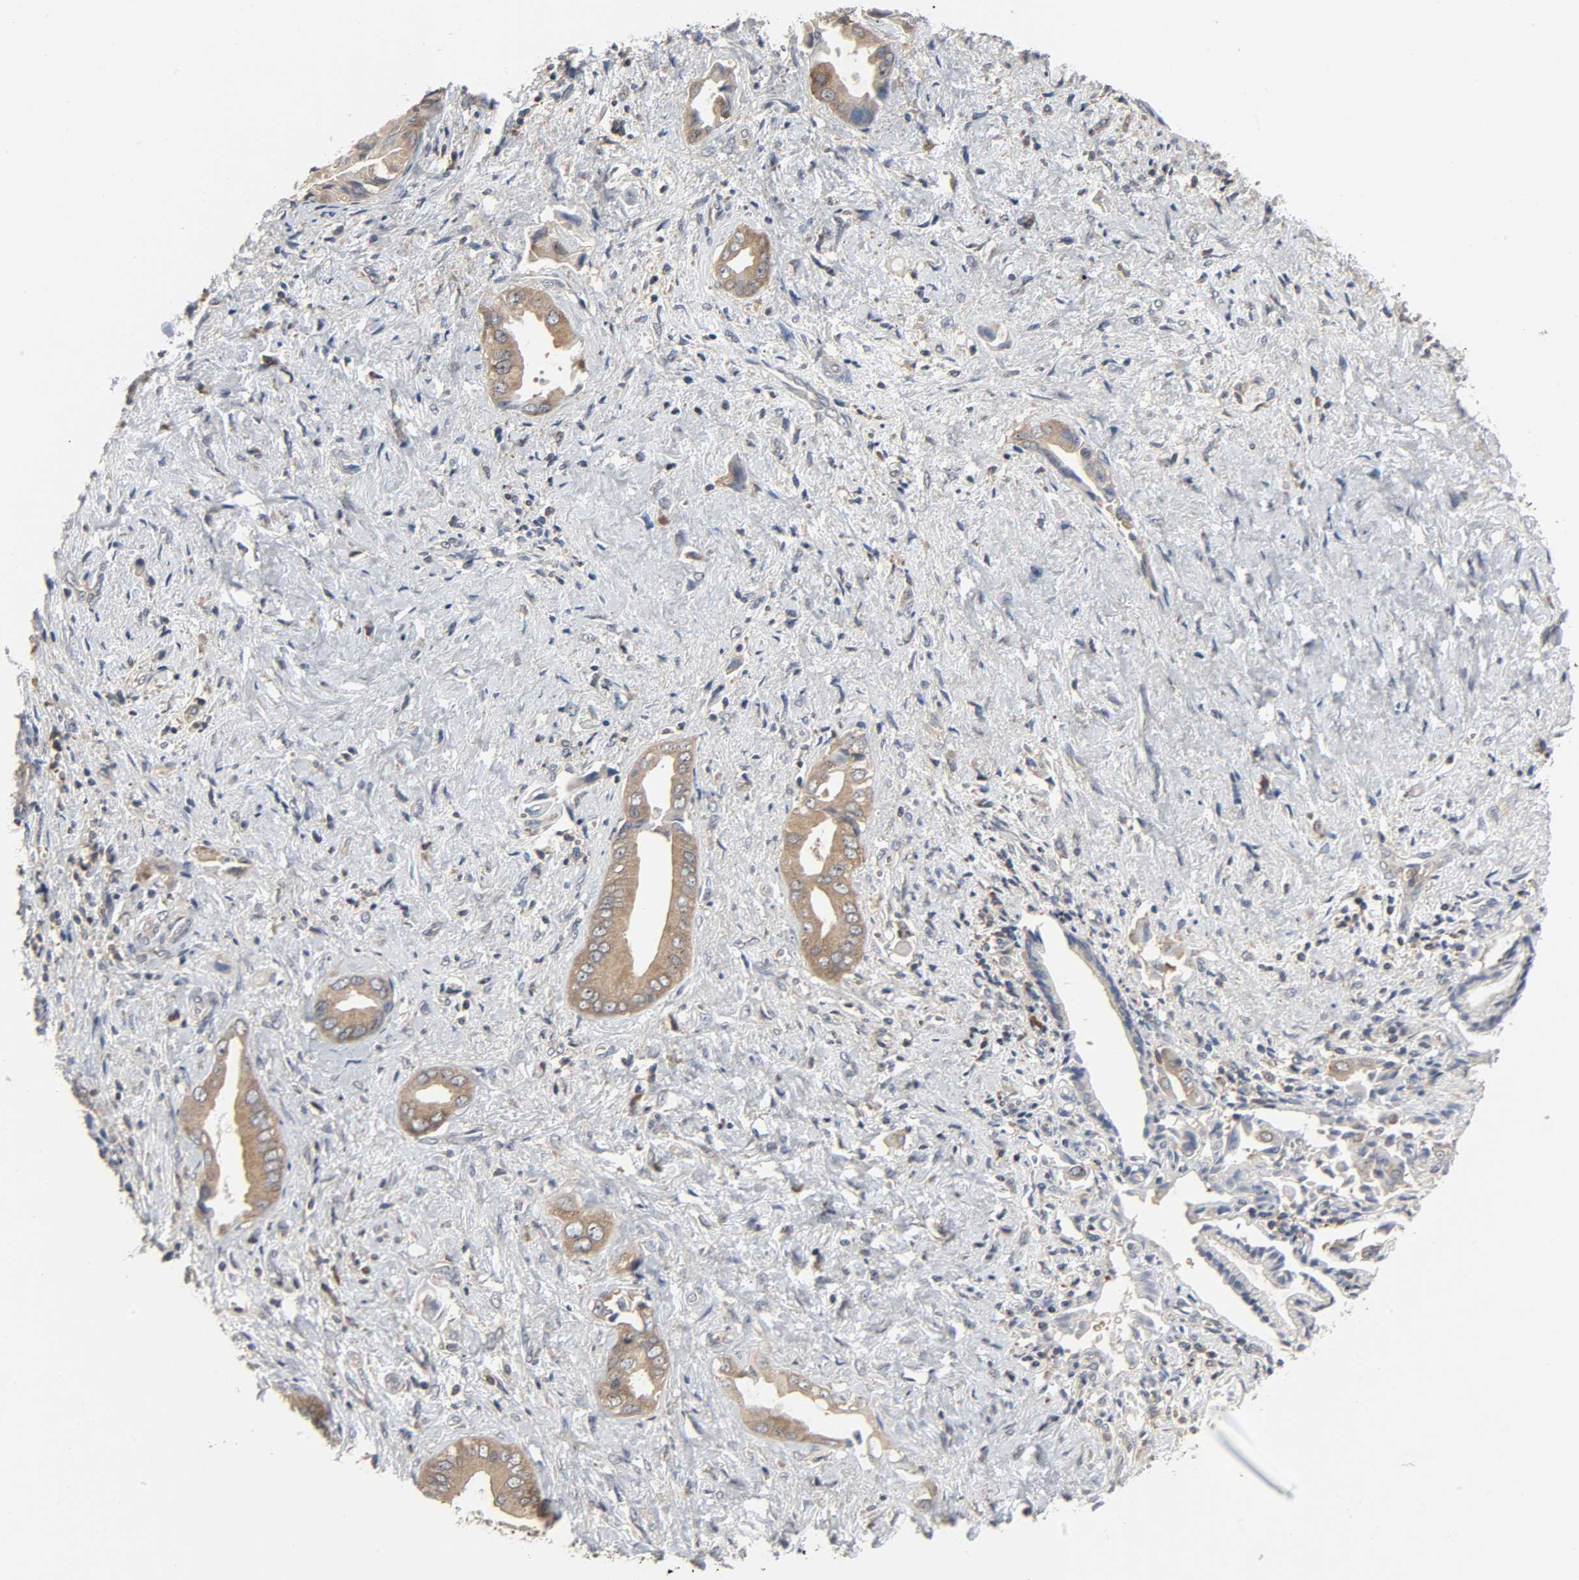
{"staining": {"intensity": "moderate", "quantity": ">75%", "location": "cytoplasmic/membranous"}, "tissue": "liver cancer", "cell_type": "Tumor cells", "image_type": "cancer", "snomed": [{"axis": "morphology", "description": "Cholangiocarcinoma"}, {"axis": "topography", "description": "Liver"}], "caption": "A histopathology image showing moderate cytoplasmic/membranous staining in approximately >75% of tumor cells in liver cholangiocarcinoma, as visualized by brown immunohistochemical staining.", "gene": "PLEKHA2", "patient": {"sex": "male", "age": 58}}